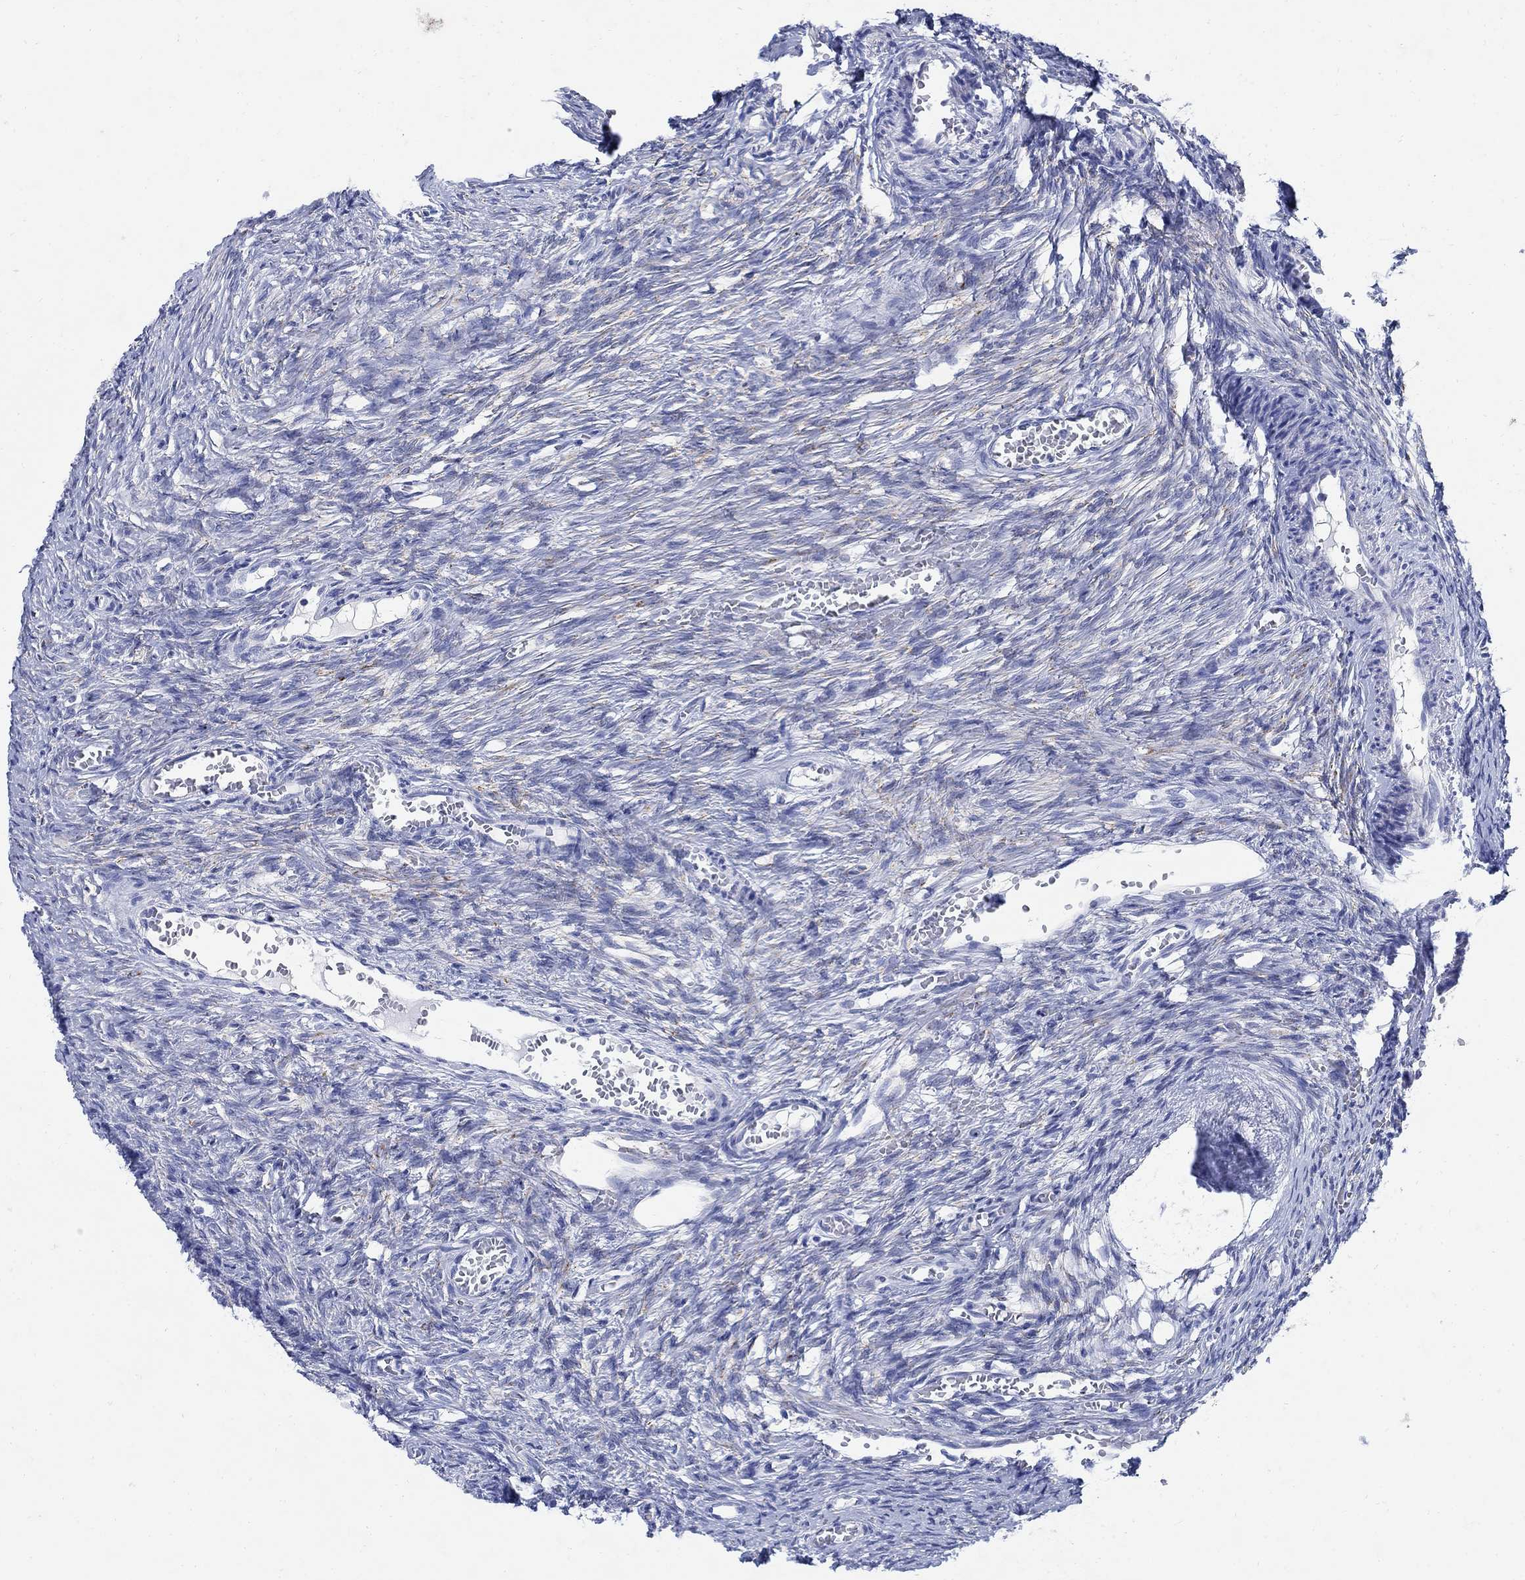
{"staining": {"intensity": "moderate", "quantity": "<25%", "location": "cytoplasmic/membranous"}, "tissue": "ovary", "cell_type": "Follicle cells", "image_type": "normal", "snomed": [{"axis": "morphology", "description": "Normal tissue, NOS"}, {"axis": "topography", "description": "Ovary"}], "caption": "Immunohistochemical staining of unremarkable ovary displays <25% levels of moderate cytoplasmic/membranous protein positivity in about <25% of follicle cells. The protein of interest is shown in brown color, while the nuclei are stained blue.", "gene": "ZDHHC14", "patient": {"sex": "female", "age": 39}}